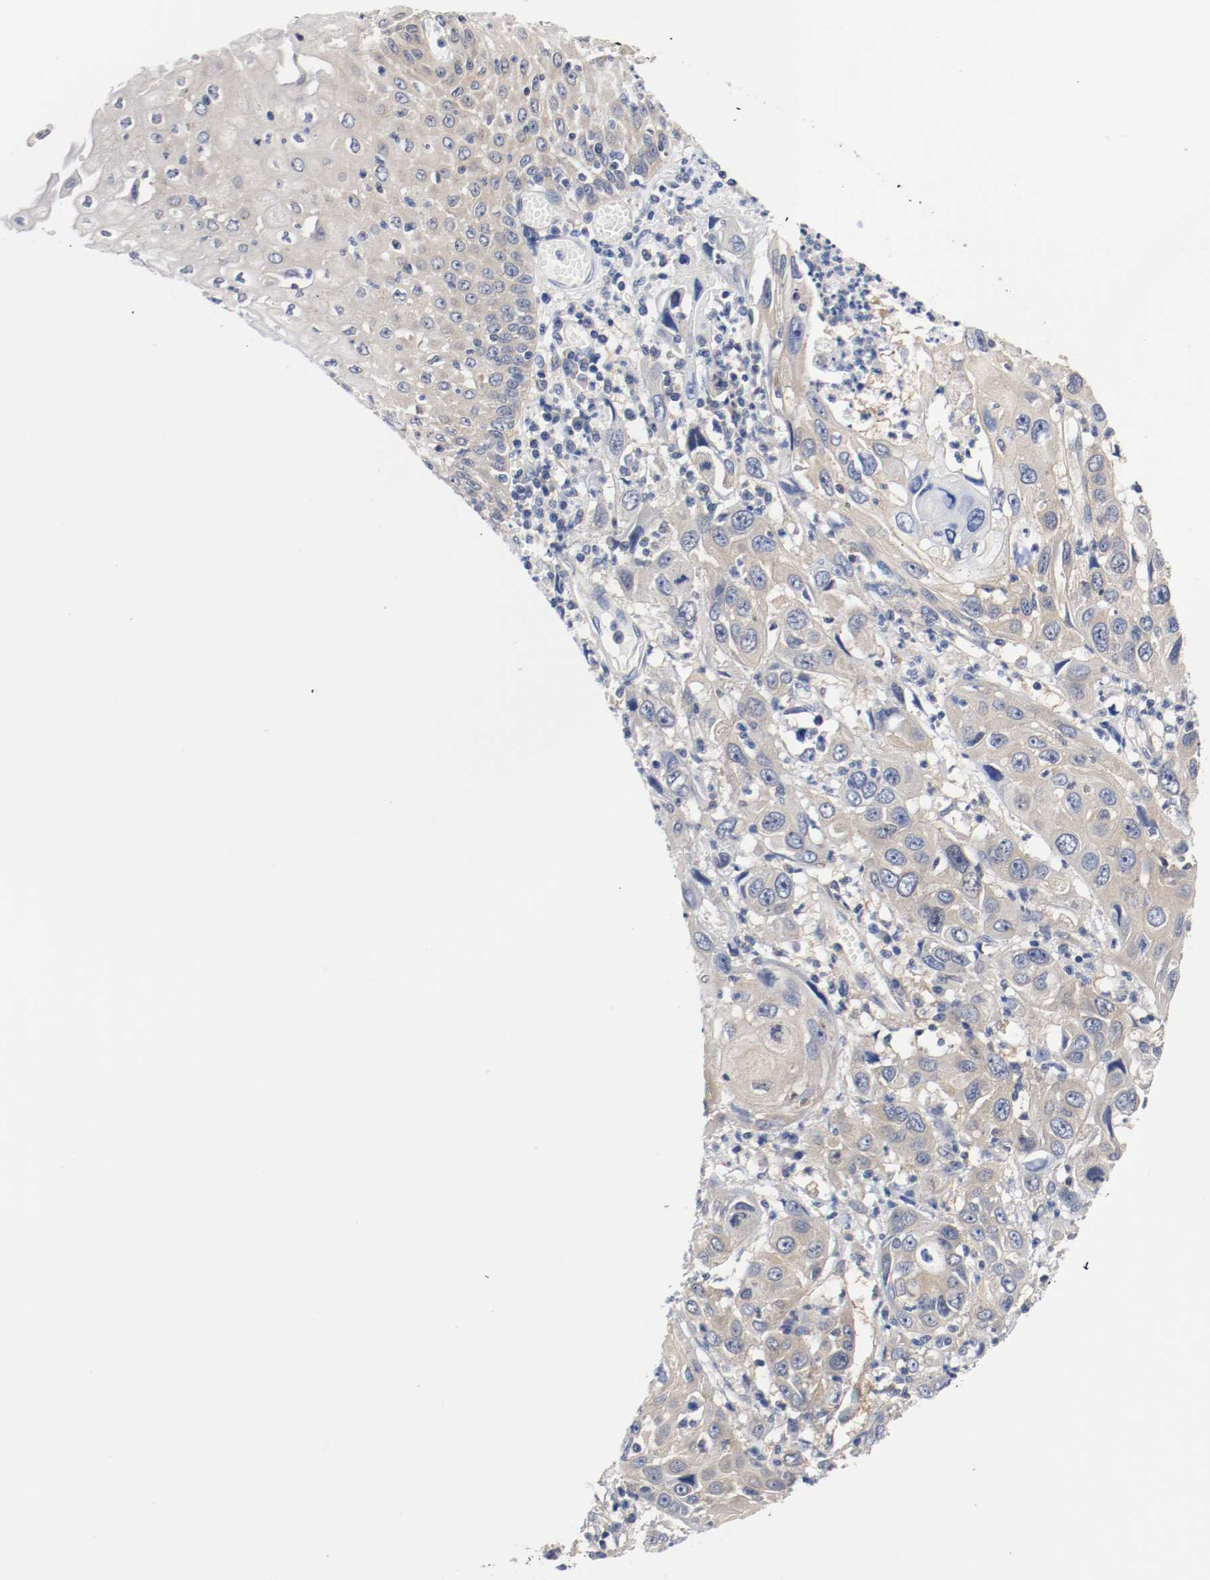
{"staining": {"intensity": "weak", "quantity": "<25%", "location": "cytoplasmic/membranous"}, "tissue": "esophagus", "cell_type": "Squamous epithelial cells", "image_type": "normal", "snomed": [{"axis": "morphology", "description": "Normal tissue, NOS"}, {"axis": "morphology", "description": "Squamous cell carcinoma, NOS"}, {"axis": "topography", "description": "Esophagus"}], "caption": "Micrograph shows no significant protein staining in squamous epithelial cells of unremarkable esophagus. Nuclei are stained in blue.", "gene": "HGS", "patient": {"sex": "male", "age": 65}}